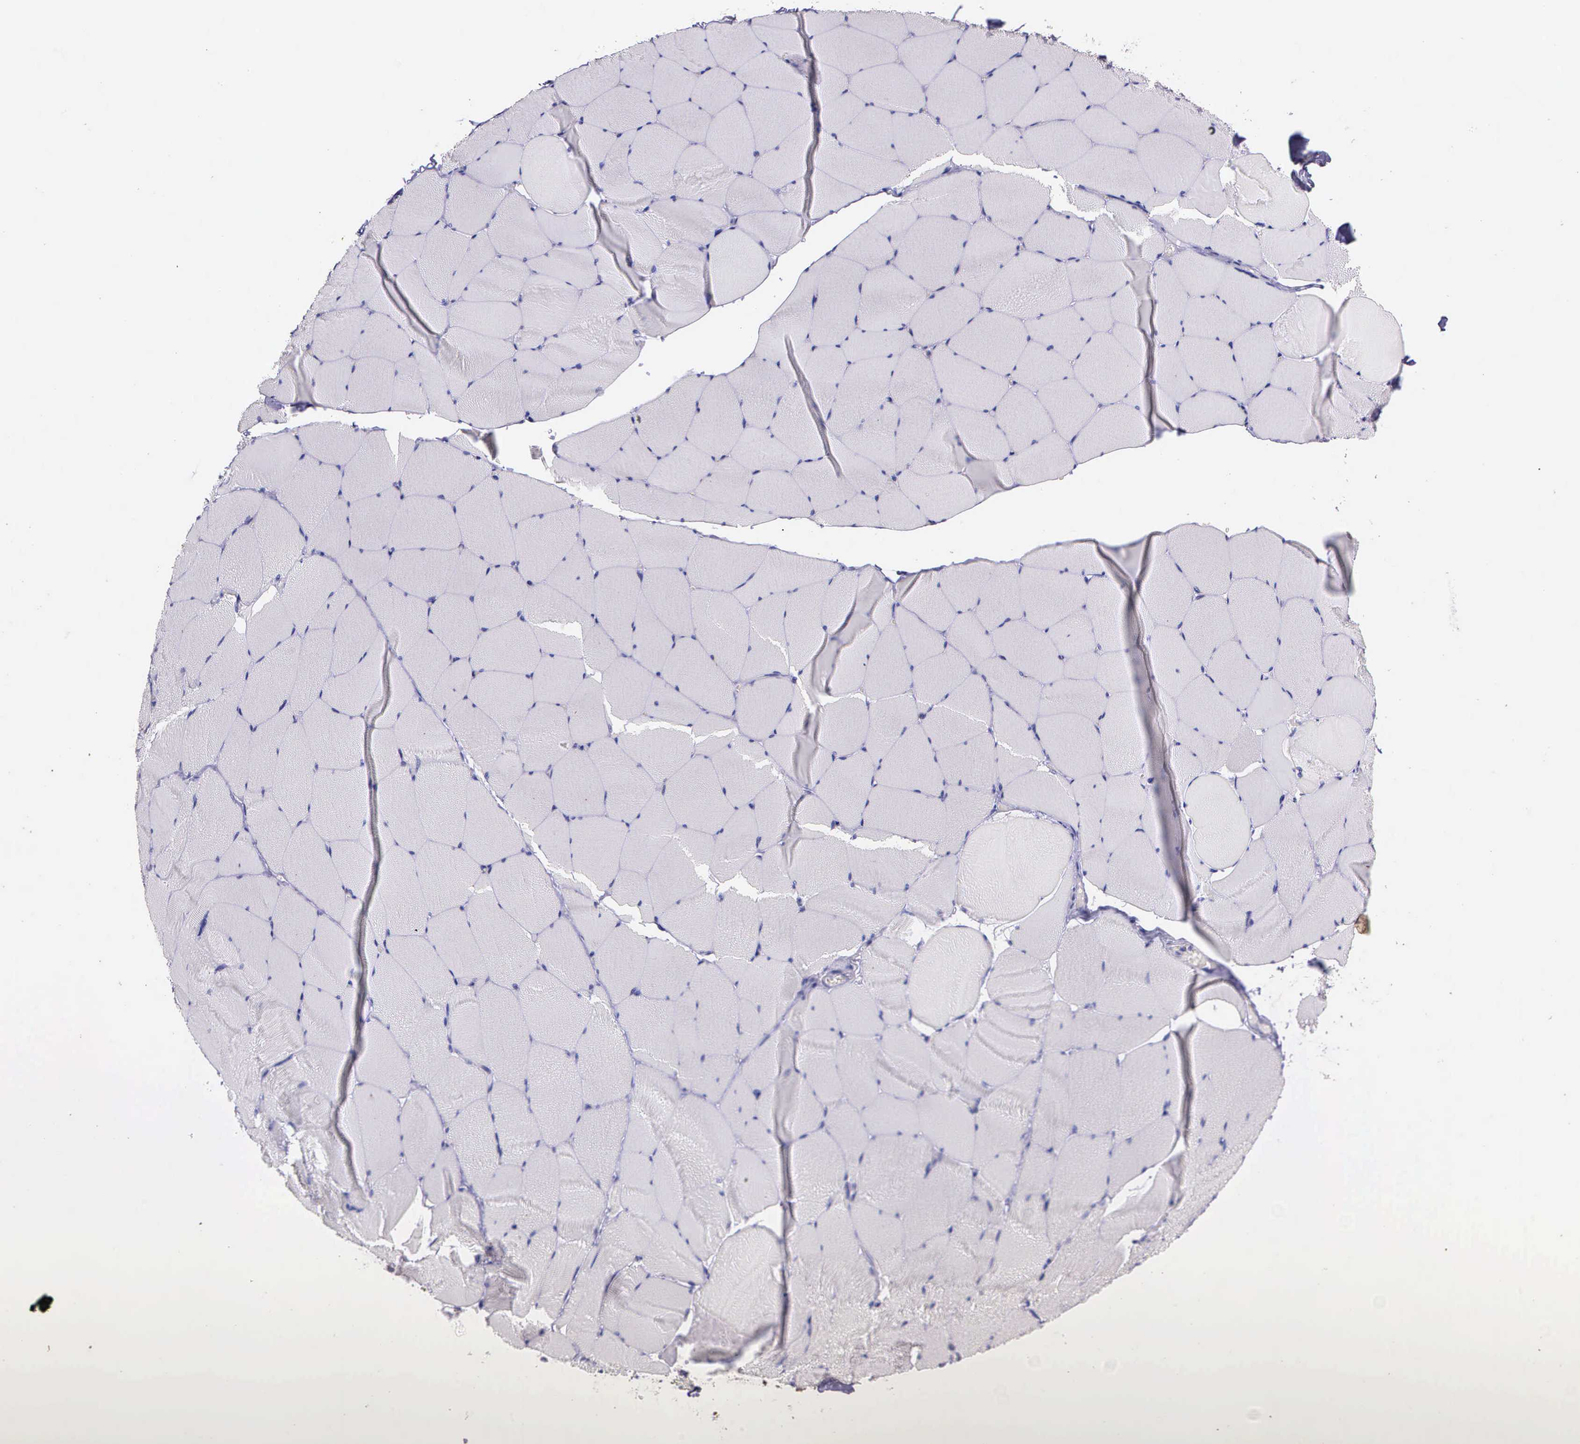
{"staining": {"intensity": "negative", "quantity": "none", "location": "none"}, "tissue": "skeletal muscle", "cell_type": "Myocytes", "image_type": "normal", "snomed": [{"axis": "morphology", "description": "Normal tissue, NOS"}, {"axis": "topography", "description": "Skeletal muscle"}, {"axis": "topography", "description": "Salivary gland"}], "caption": "Immunohistochemistry micrograph of unremarkable skeletal muscle stained for a protein (brown), which exhibits no expression in myocytes. Brightfield microscopy of IHC stained with DAB (3,3'-diaminobenzidine) (brown) and hematoxylin (blue), captured at high magnification.", "gene": "IGBP1P2", "patient": {"sex": "male", "age": 62}}